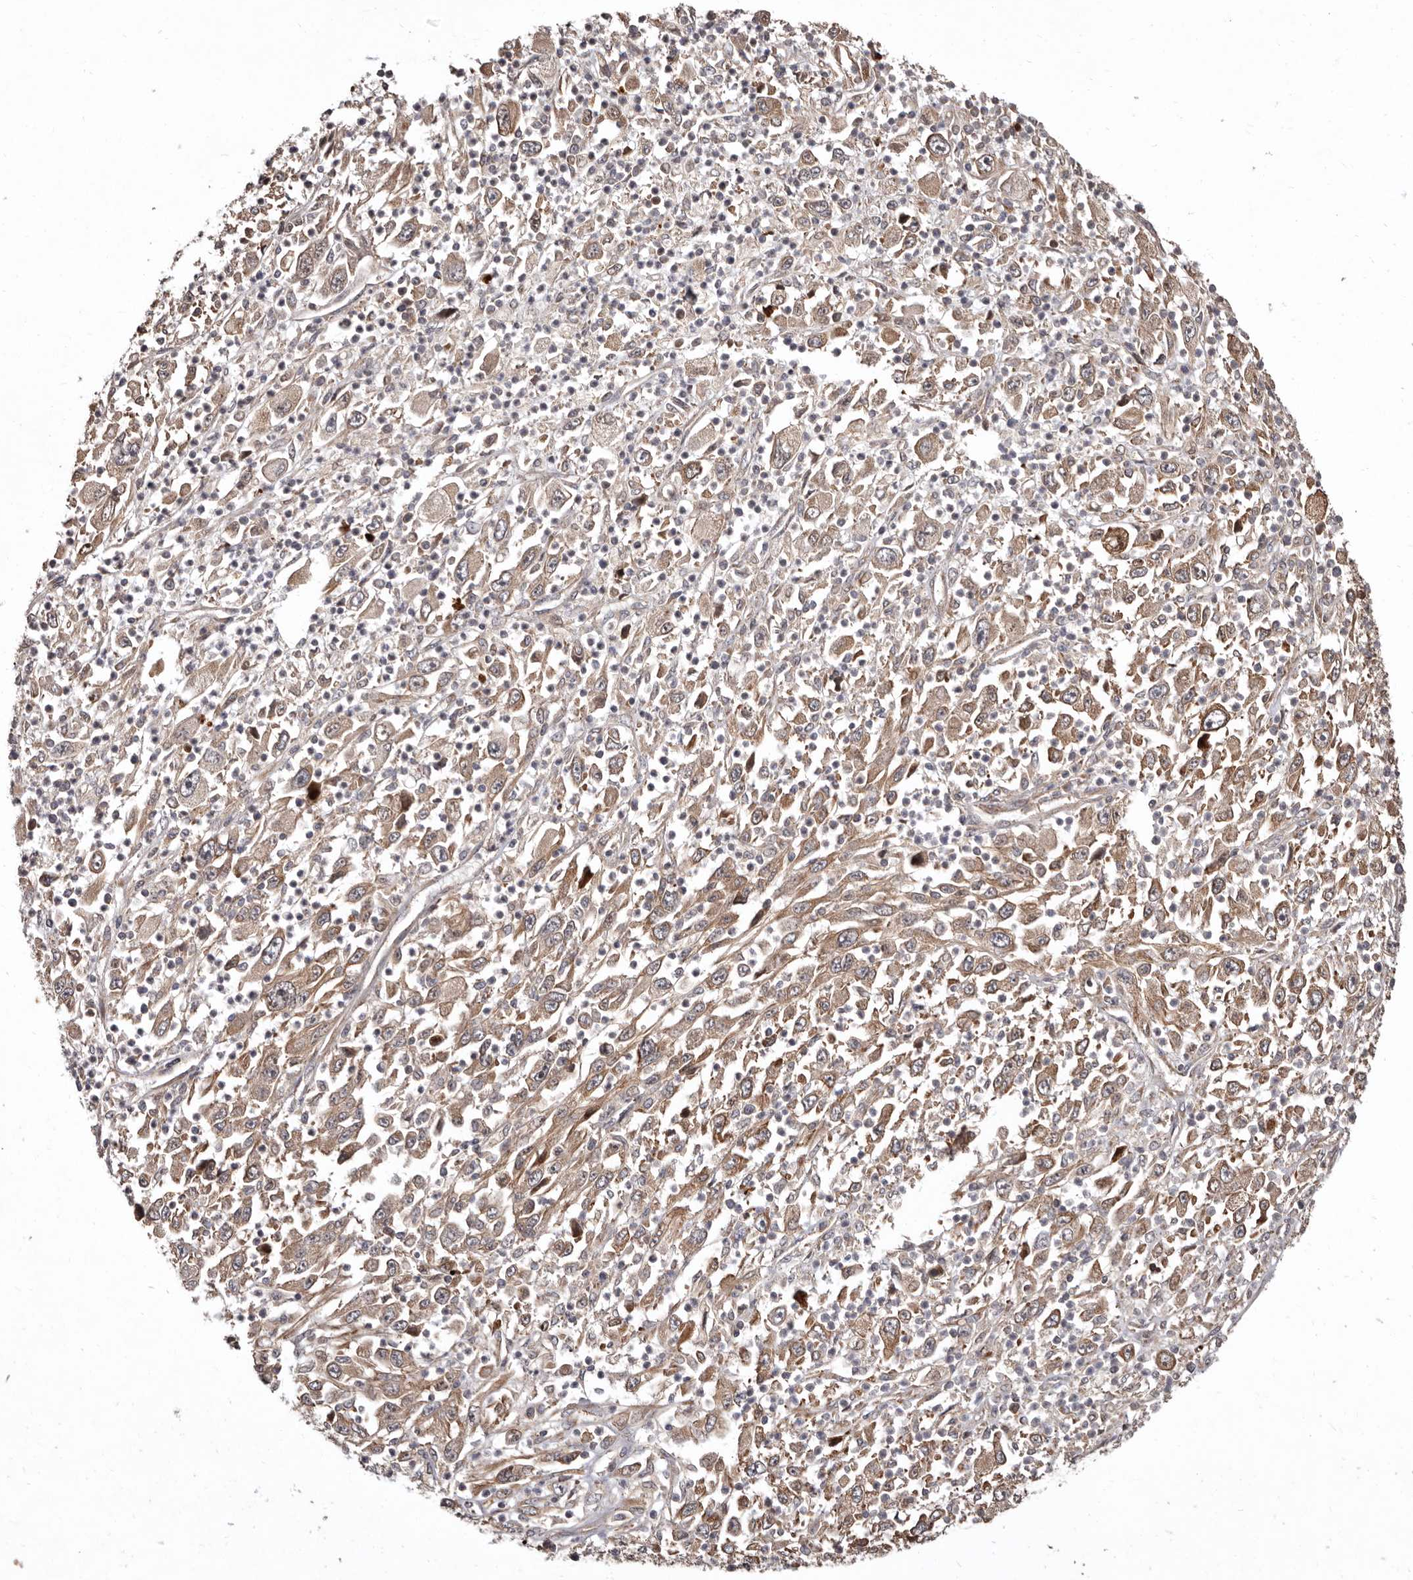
{"staining": {"intensity": "moderate", "quantity": ">75%", "location": "cytoplasmic/membranous"}, "tissue": "melanoma", "cell_type": "Tumor cells", "image_type": "cancer", "snomed": [{"axis": "morphology", "description": "Malignant melanoma, Metastatic site"}, {"axis": "topography", "description": "Skin"}], "caption": "IHC of malignant melanoma (metastatic site) exhibits medium levels of moderate cytoplasmic/membranous staining in about >75% of tumor cells.", "gene": "WEE2", "patient": {"sex": "female", "age": 56}}